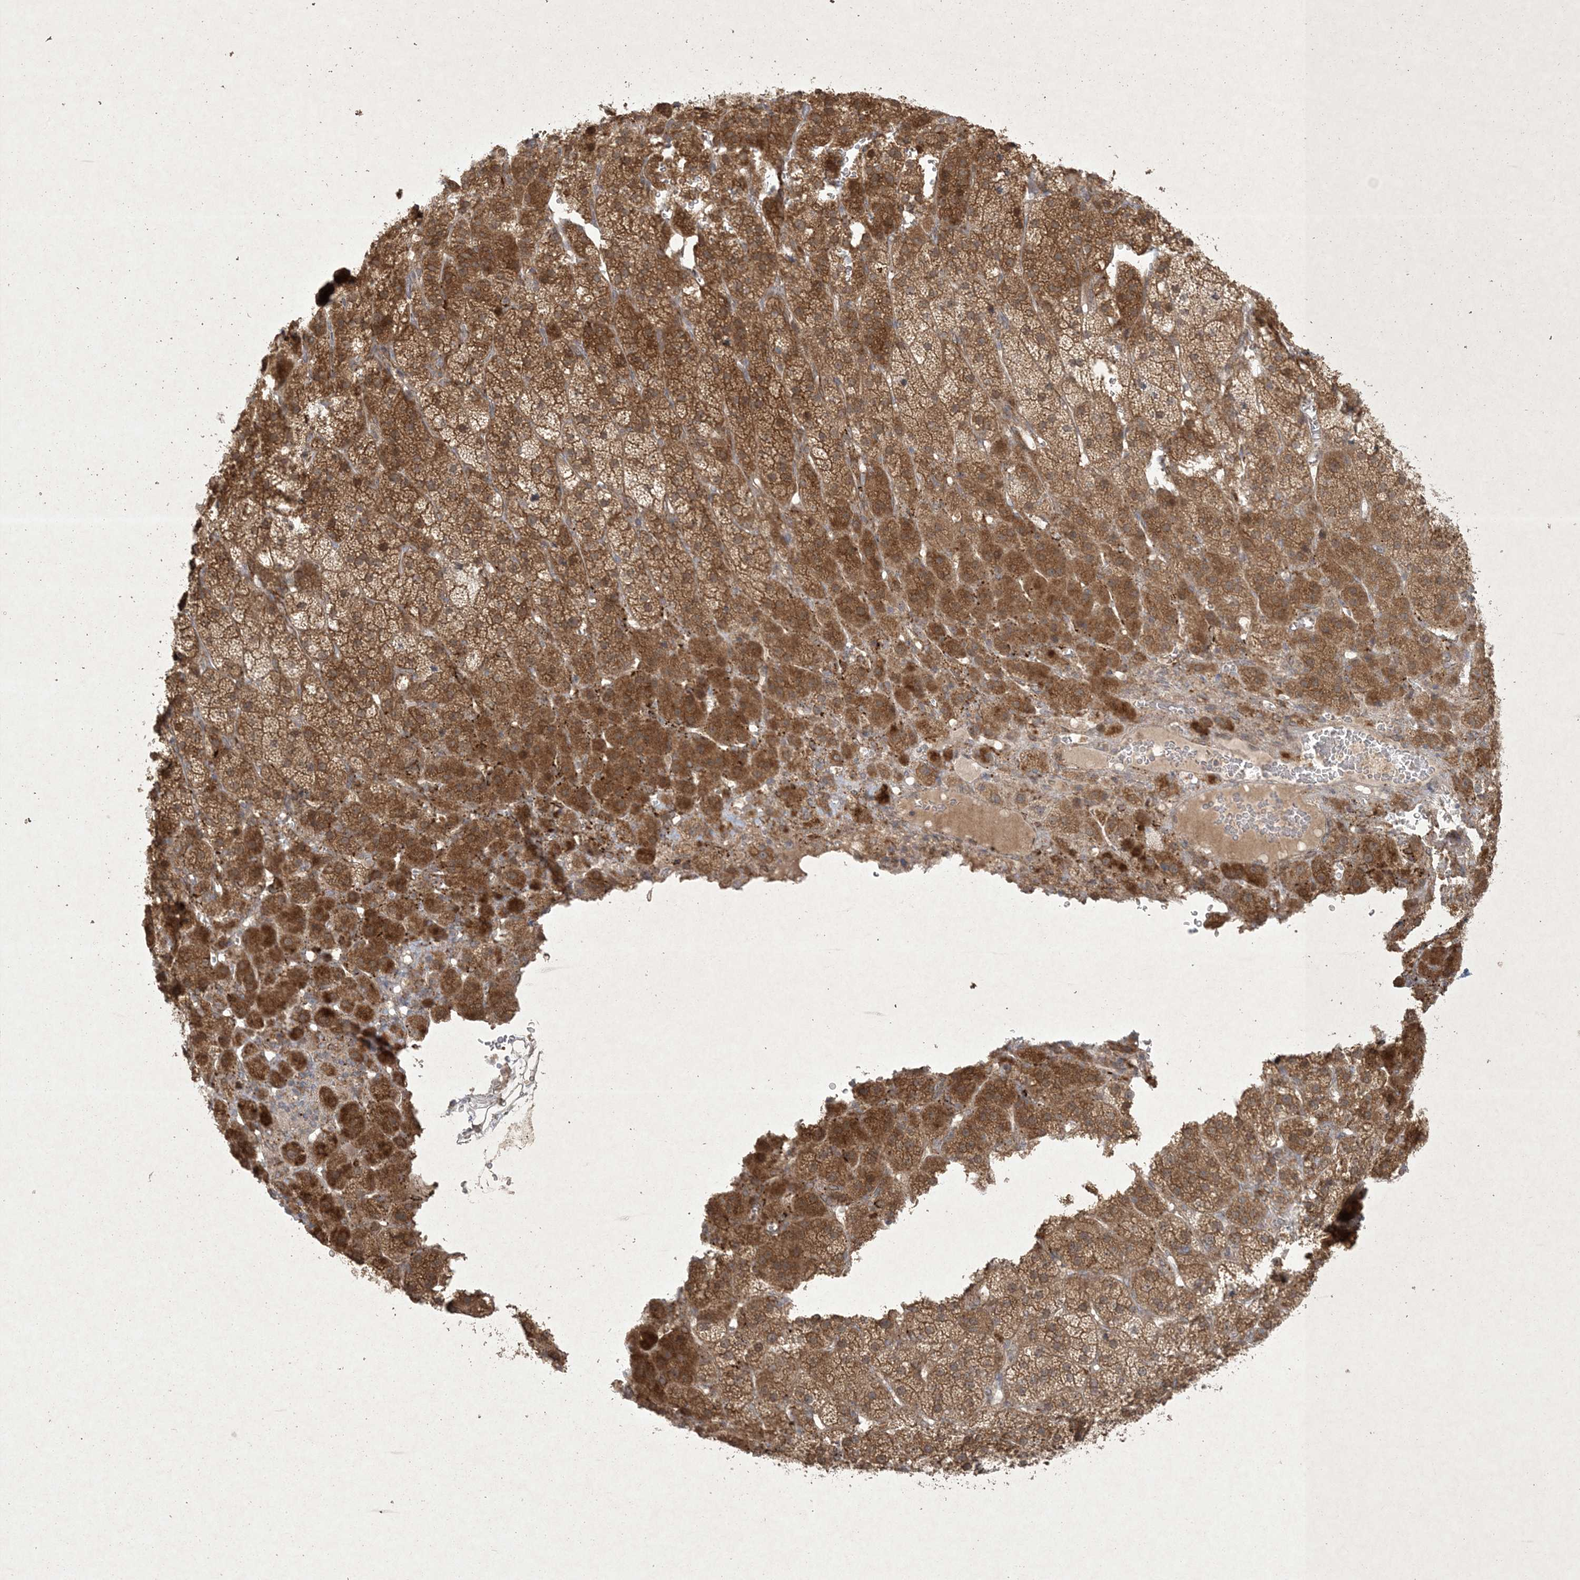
{"staining": {"intensity": "strong", "quantity": "25%-75%", "location": "cytoplasmic/membranous,nuclear"}, "tissue": "adrenal gland", "cell_type": "Glandular cells", "image_type": "normal", "snomed": [{"axis": "morphology", "description": "Normal tissue, NOS"}, {"axis": "topography", "description": "Adrenal gland"}], "caption": "Immunohistochemistry (IHC) of benign human adrenal gland exhibits high levels of strong cytoplasmic/membranous,nuclear expression in approximately 25%-75% of glandular cells.", "gene": "NRBP2", "patient": {"sex": "female", "age": 57}}